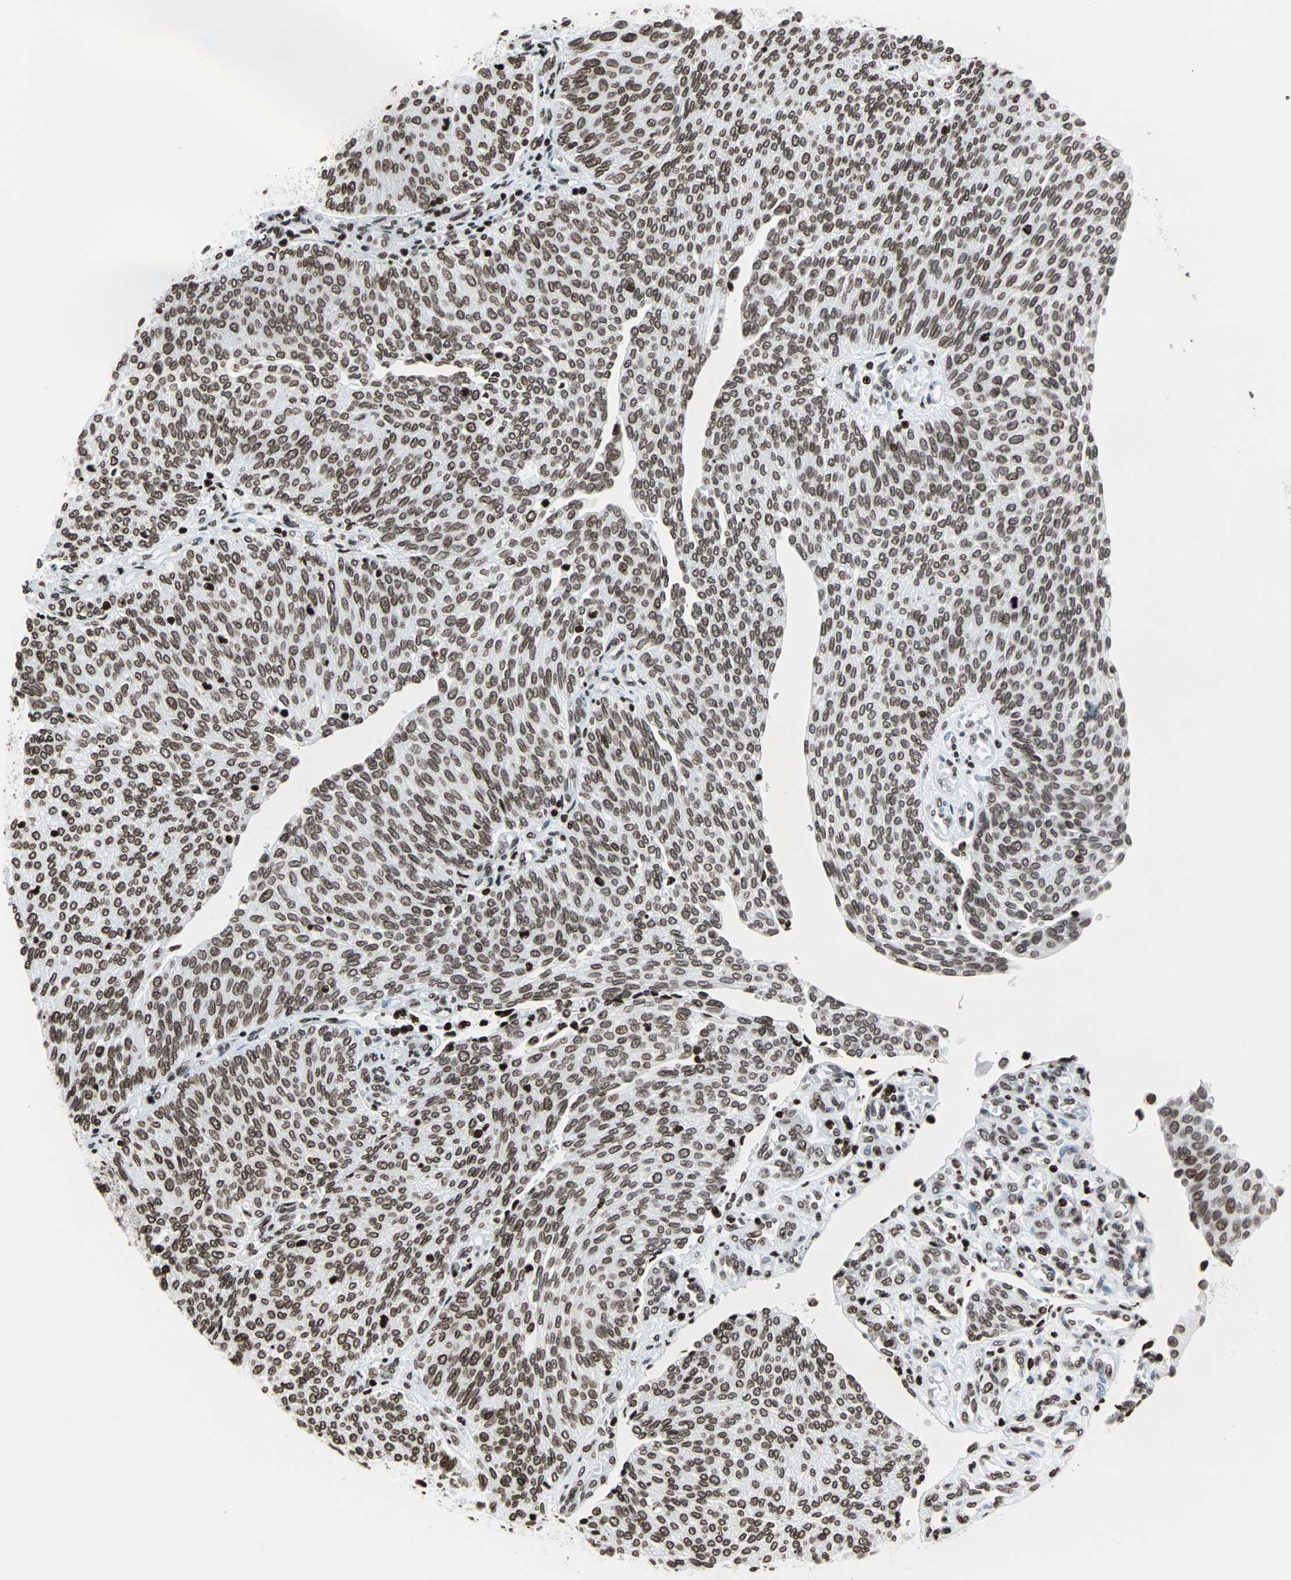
{"staining": {"intensity": "moderate", "quantity": ">75%", "location": "nuclear"}, "tissue": "urothelial cancer", "cell_type": "Tumor cells", "image_type": "cancer", "snomed": [{"axis": "morphology", "description": "Urothelial carcinoma, Low grade"}, {"axis": "topography", "description": "Urinary bladder"}], "caption": "A brown stain labels moderate nuclear expression of a protein in human urothelial cancer tumor cells.", "gene": "H2BC18", "patient": {"sex": "female", "age": 79}}